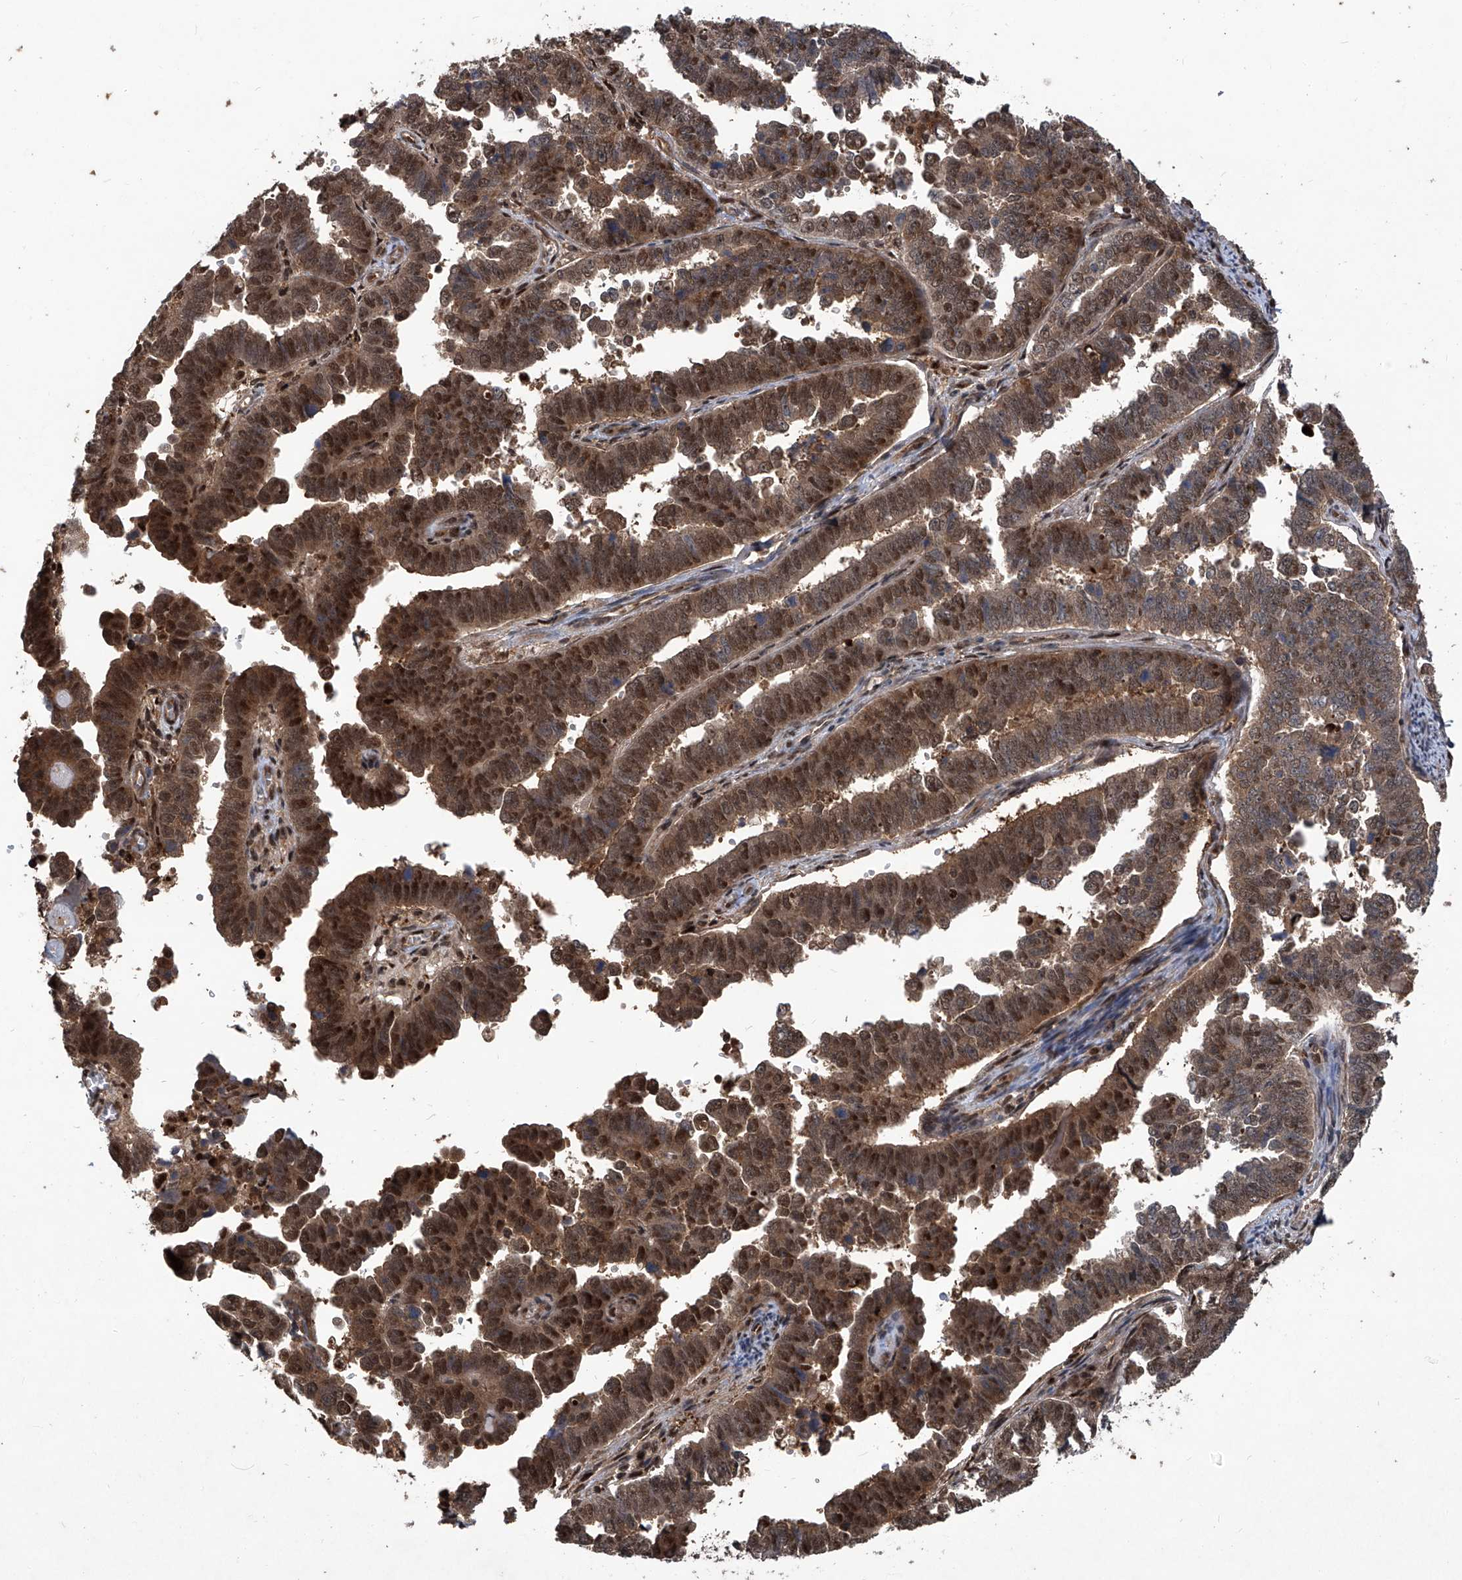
{"staining": {"intensity": "moderate", "quantity": ">75%", "location": "cytoplasmic/membranous,nuclear"}, "tissue": "endometrial cancer", "cell_type": "Tumor cells", "image_type": "cancer", "snomed": [{"axis": "morphology", "description": "Adenocarcinoma, NOS"}, {"axis": "topography", "description": "Endometrium"}], "caption": "Moderate cytoplasmic/membranous and nuclear expression for a protein is appreciated in approximately >75% of tumor cells of endometrial cancer (adenocarcinoma) using immunohistochemistry.", "gene": "PSMB1", "patient": {"sex": "female", "age": 75}}